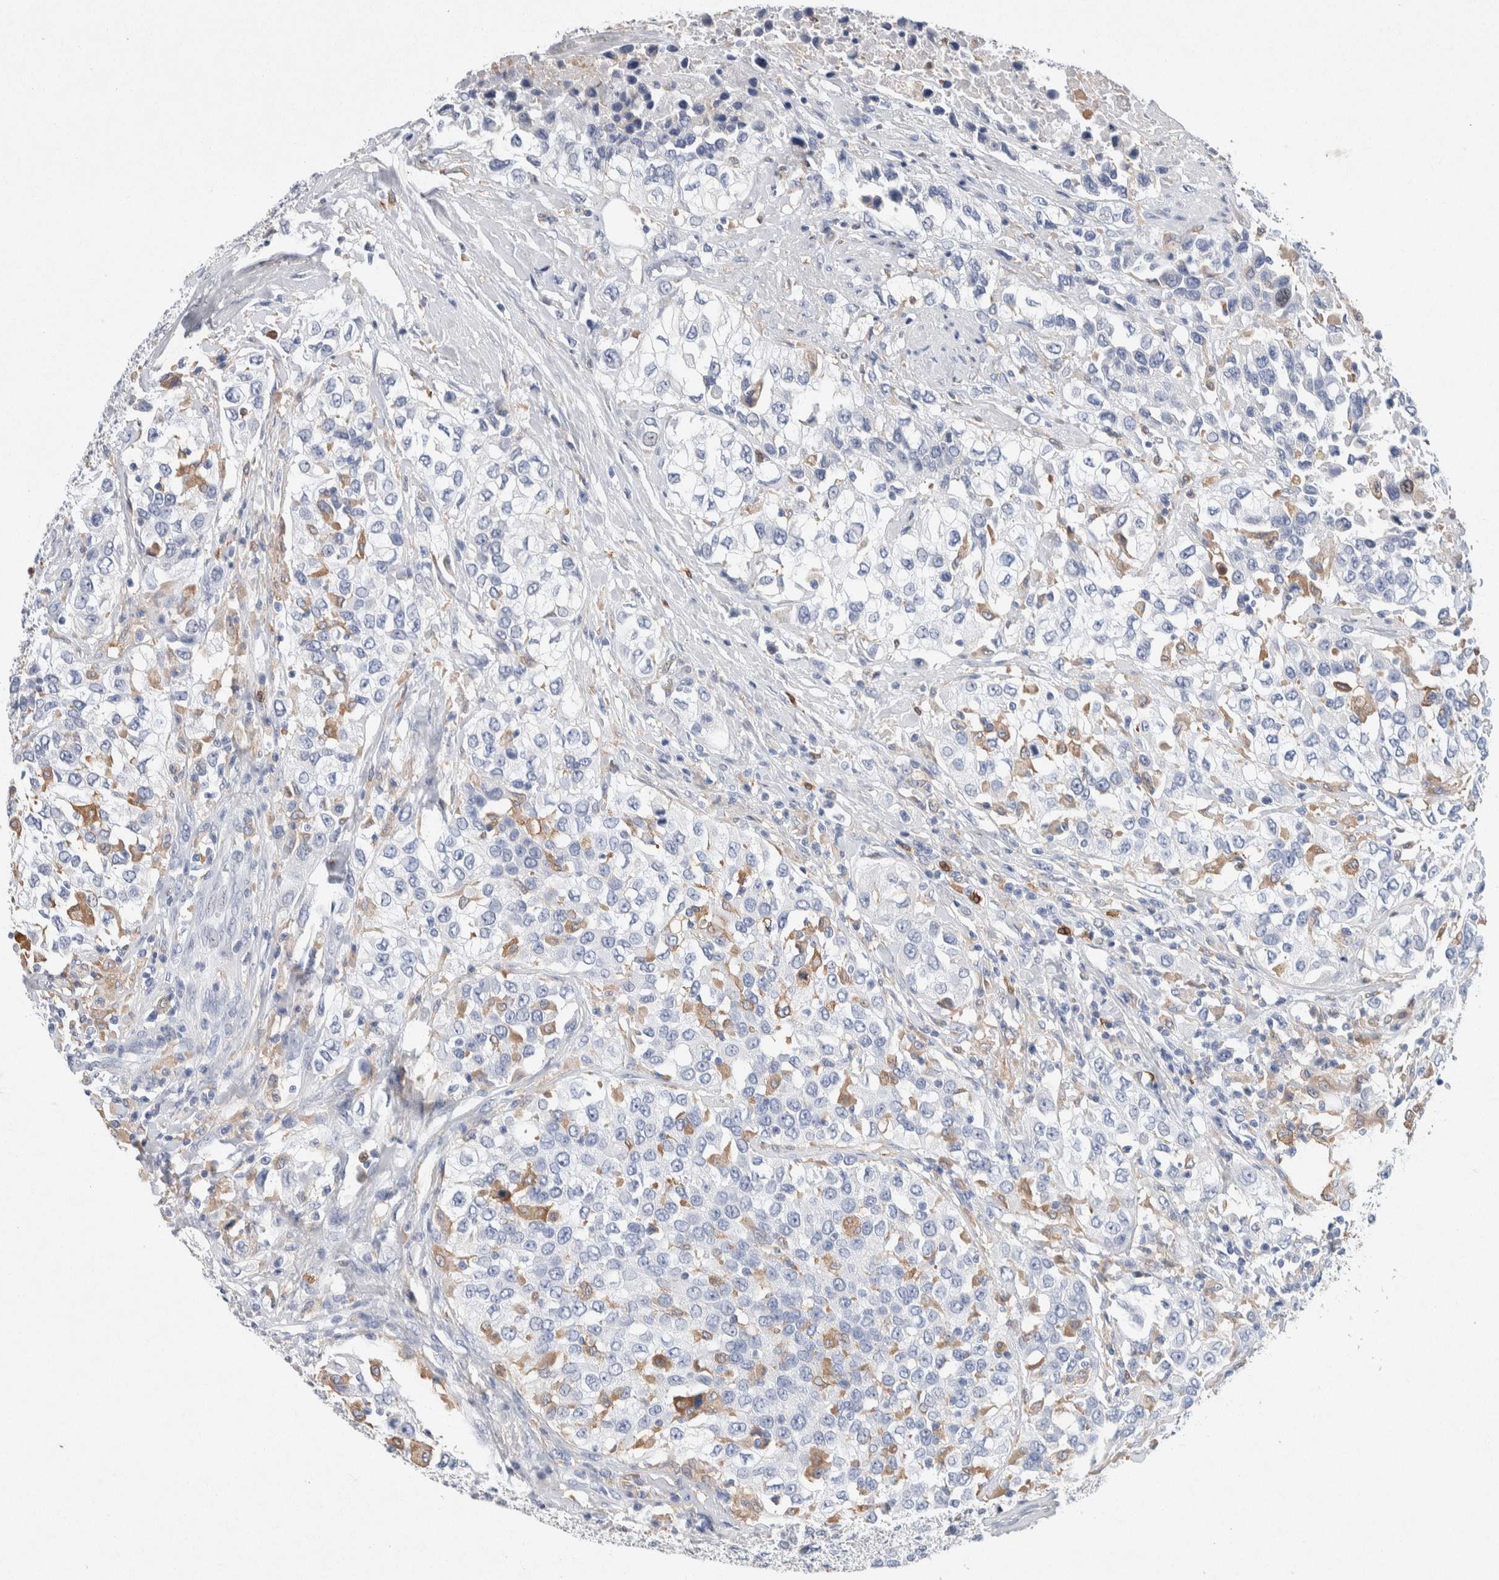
{"staining": {"intensity": "negative", "quantity": "none", "location": "none"}, "tissue": "urothelial cancer", "cell_type": "Tumor cells", "image_type": "cancer", "snomed": [{"axis": "morphology", "description": "Urothelial carcinoma, High grade"}, {"axis": "topography", "description": "Urinary bladder"}], "caption": "Tumor cells are negative for protein expression in human urothelial cancer. Nuclei are stained in blue.", "gene": "NCF2", "patient": {"sex": "female", "age": 80}}